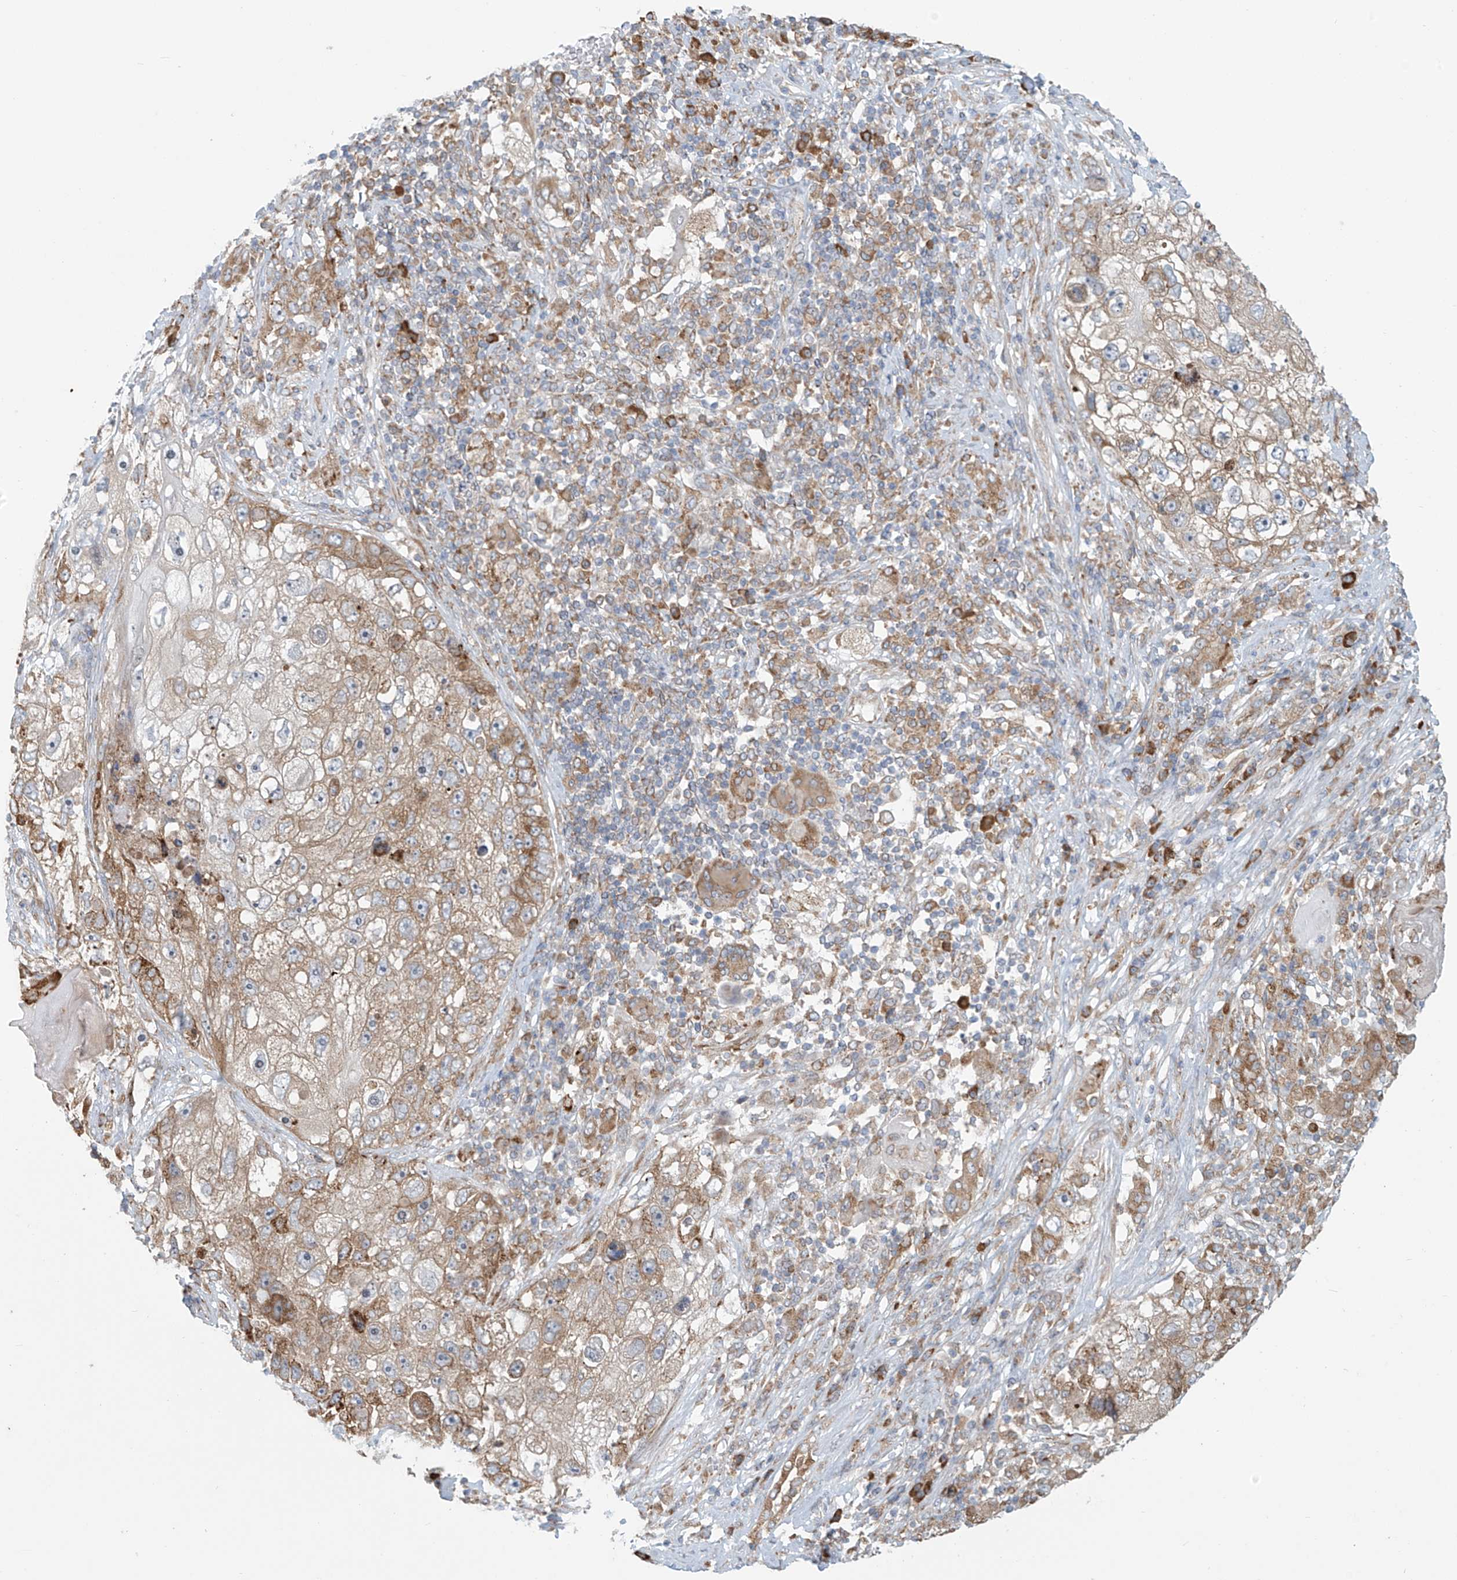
{"staining": {"intensity": "moderate", "quantity": ">75%", "location": "cytoplasmic/membranous"}, "tissue": "lung cancer", "cell_type": "Tumor cells", "image_type": "cancer", "snomed": [{"axis": "morphology", "description": "Squamous cell carcinoma, NOS"}, {"axis": "topography", "description": "Lung"}], "caption": "Squamous cell carcinoma (lung) stained with DAB IHC displays medium levels of moderate cytoplasmic/membranous staining in about >75% of tumor cells.", "gene": "KATNIP", "patient": {"sex": "male", "age": 61}}